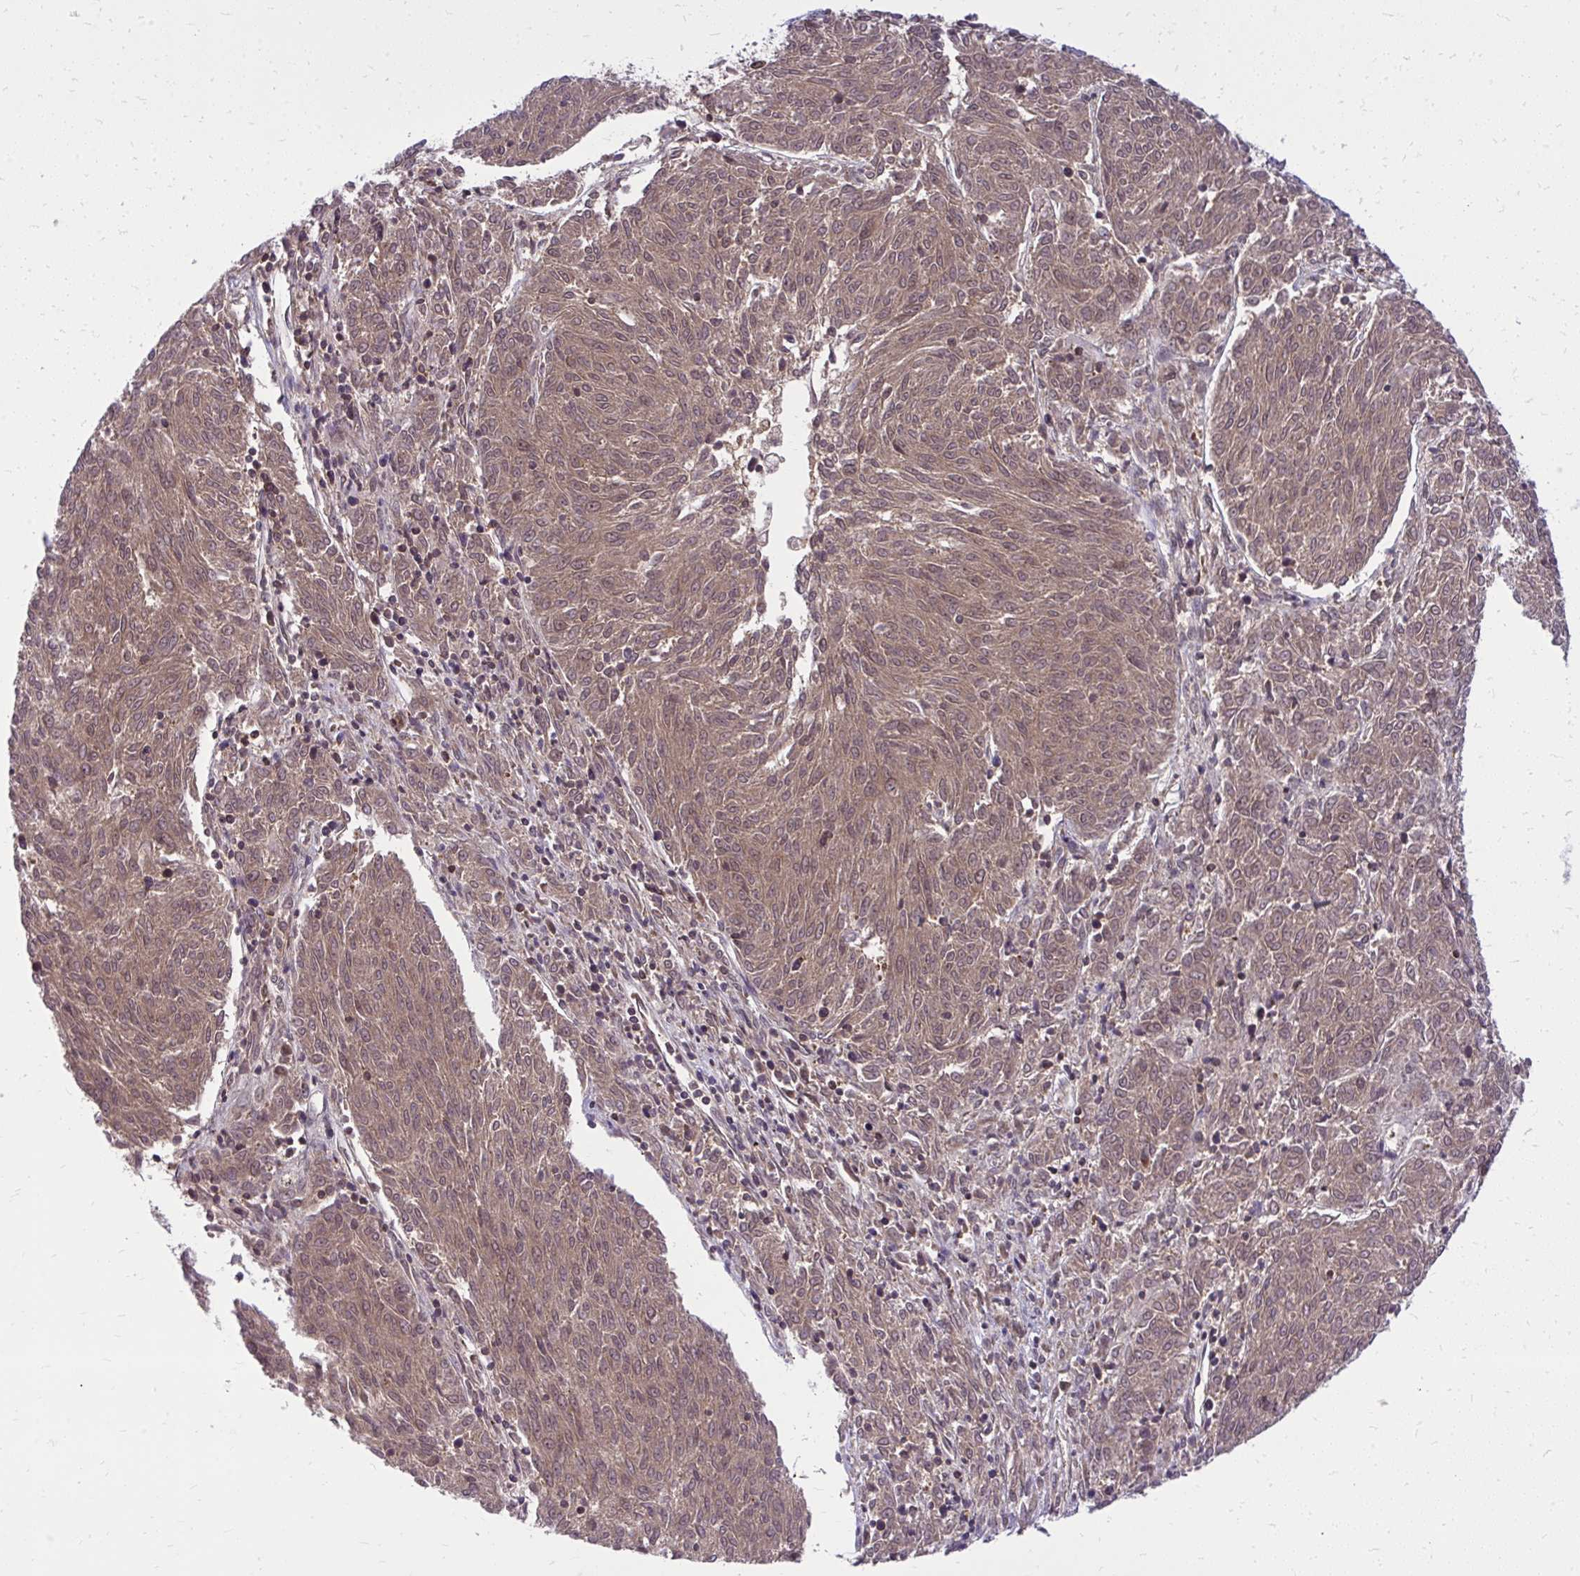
{"staining": {"intensity": "moderate", "quantity": ">75%", "location": "cytoplasmic/membranous,nuclear"}, "tissue": "melanoma", "cell_type": "Tumor cells", "image_type": "cancer", "snomed": [{"axis": "morphology", "description": "Malignant melanoma, NOS"}, {"axis": "topography", "description": "Skin"}], "caption": "DAB immunohistochemical staining of human melanoma reveals moderate cytoplasmic/membranous and nuclear protein expression in about >75% of tumor cells. Immunohistochemistry stains the protein in brown and the nuclei are stained blue.", "gene": "PPP5C", "patient": {"sex": "female", "age": 72}}